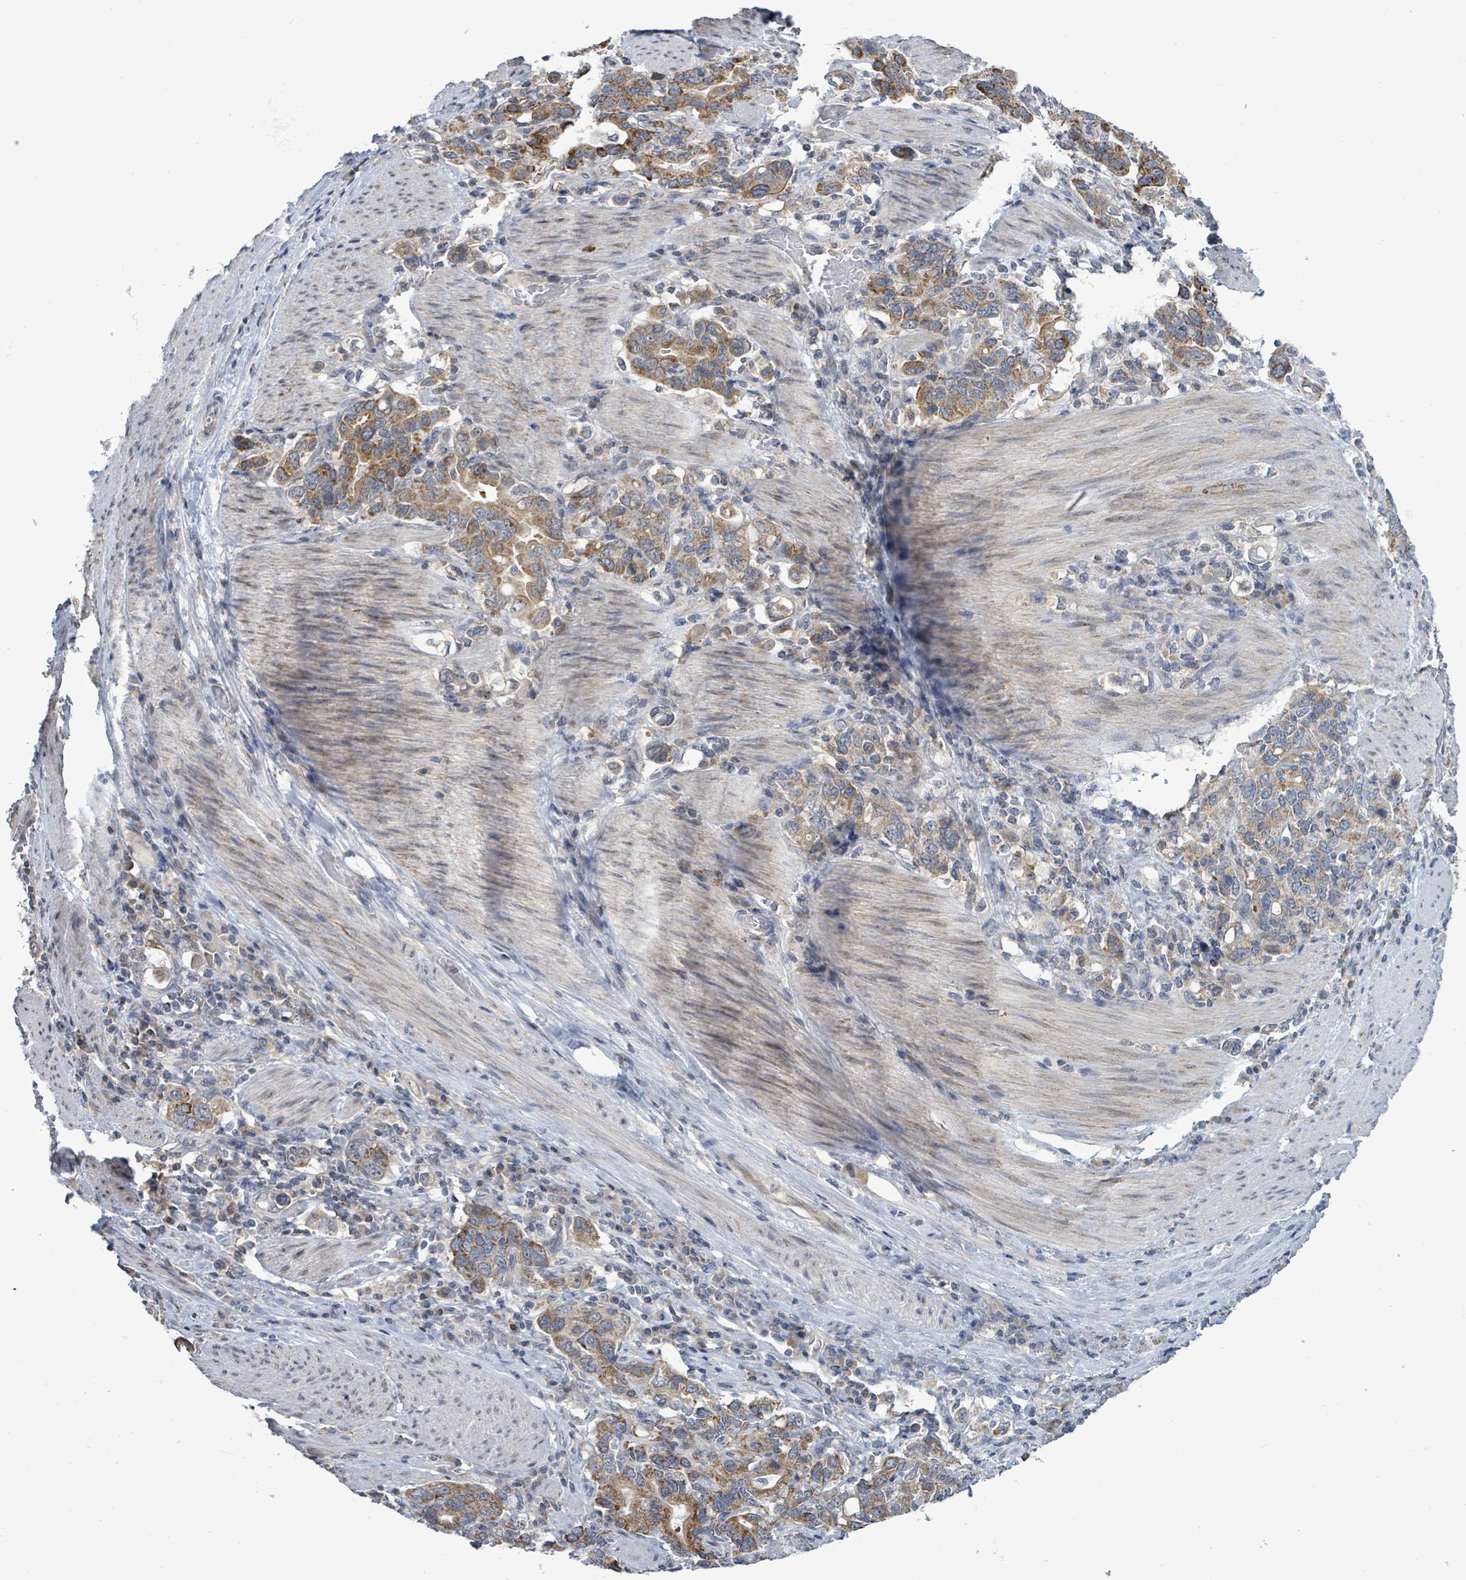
{"staining": {"intensity": "moderate", "quantity": ">75%", "location": "cytoplasmic/membranous"}, "tissue": "stomach cancer", "cell_type": "Tumor cells", "image_type": "cancer", "snomed": [{"axis": "morphology", "description": "Adenocarcinoma, NOS"}, {"axis": "topography", "description": "Stomach, upper"}, {"axis": "topography", "description": "Stomach"}], "caption": "Moderate cytoplasmic/membranous staining is appreciated in approximately >75% of tumor cells in stomach cancer (adenocarcinoma).", "gene": "COQ10B", "patient": {"sex": "male", "age": 62}}